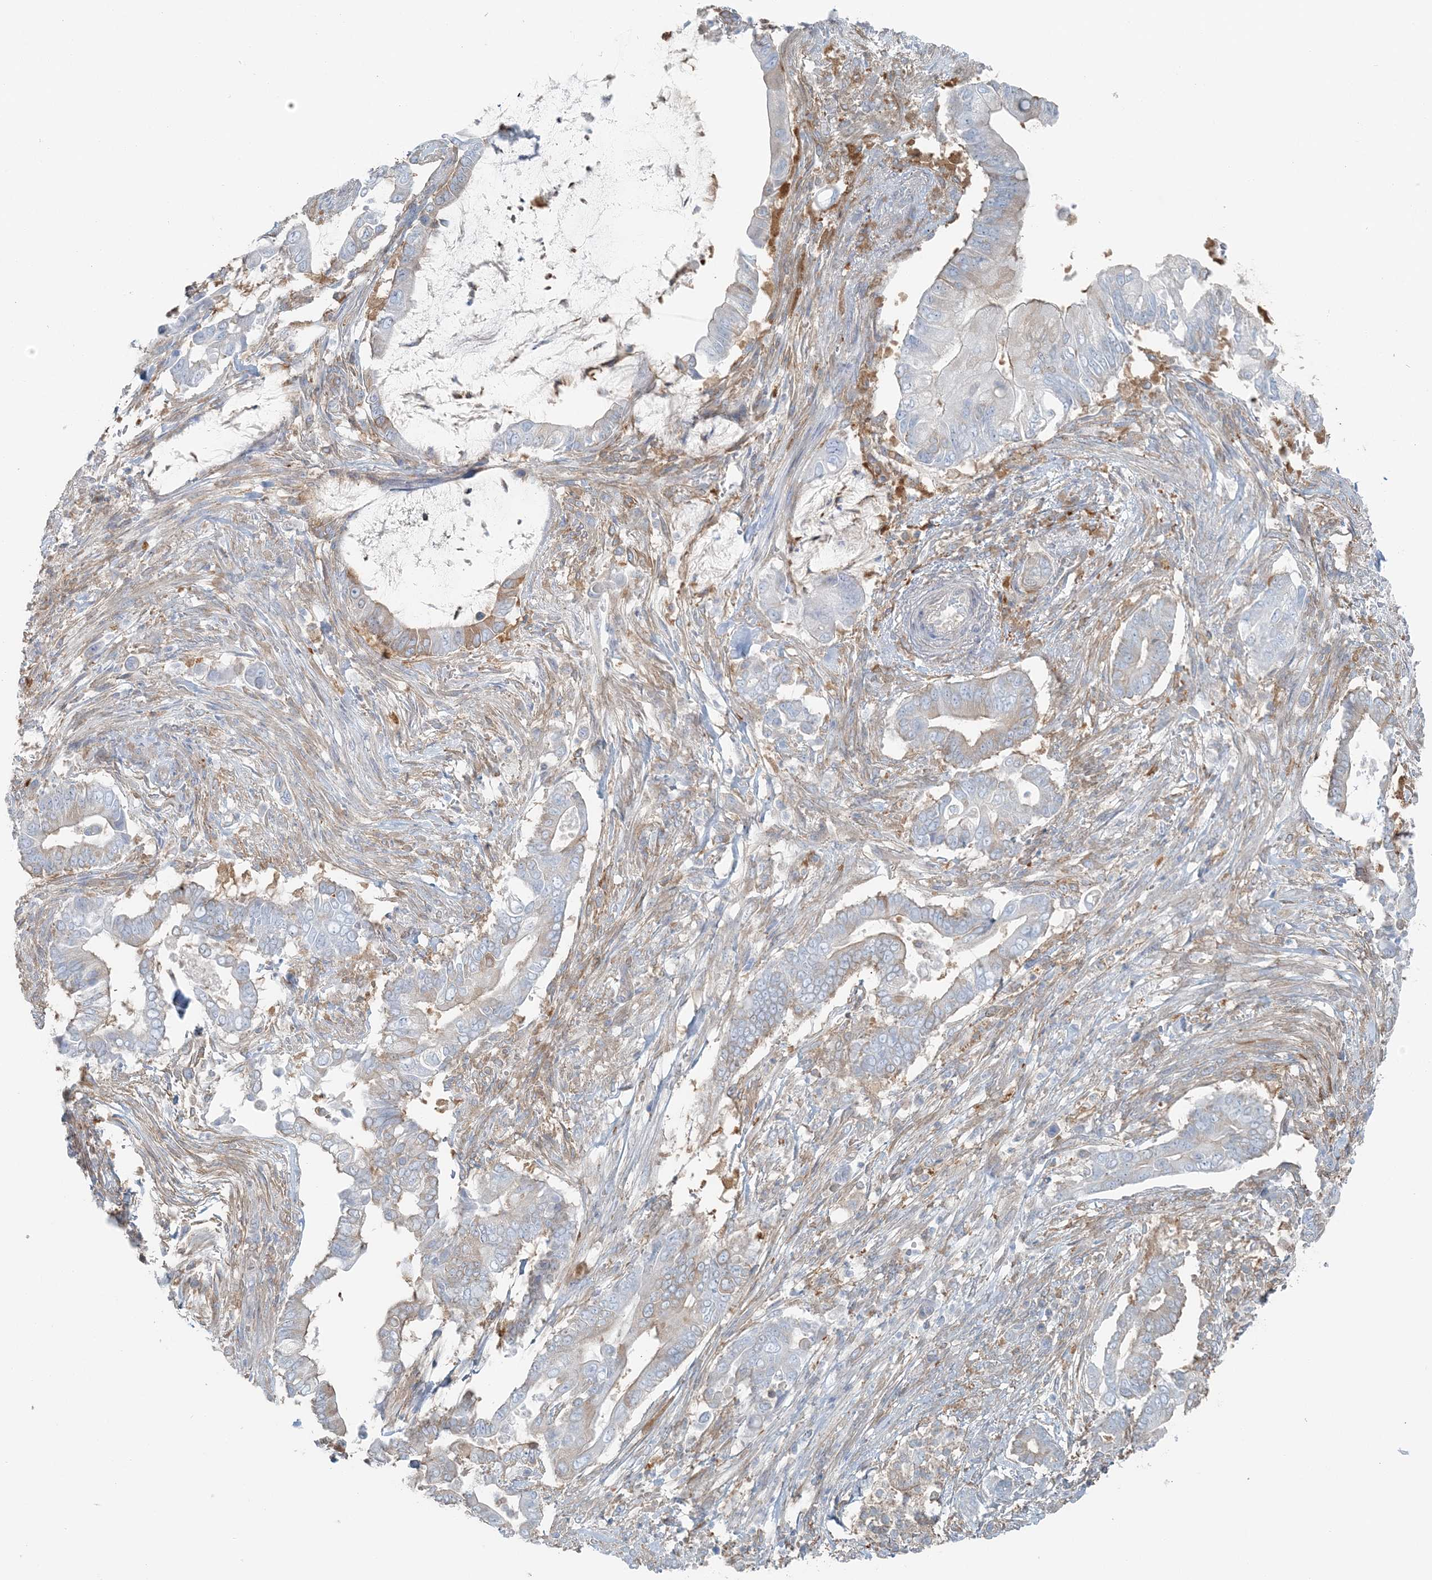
{"staining": {"intensity": "weak", "quantity": "<25%", "location": "cytoplasmic/membranous"}, "tissue": "pancreatic cancer", "cell_type": "Tumor cells", "image_type": "cancer", "snomed": [{"axis": "morphology", "description": "Adenocarcinoma, NOS"}, {"axis": "topography", "description": "Pancreas"}], "caption": "Tumor cells are negative for brown protein staining in pancreatic adenocarcinoma.", "gene": "SNX2", "patient": {"sex": "male", "age": 68}}